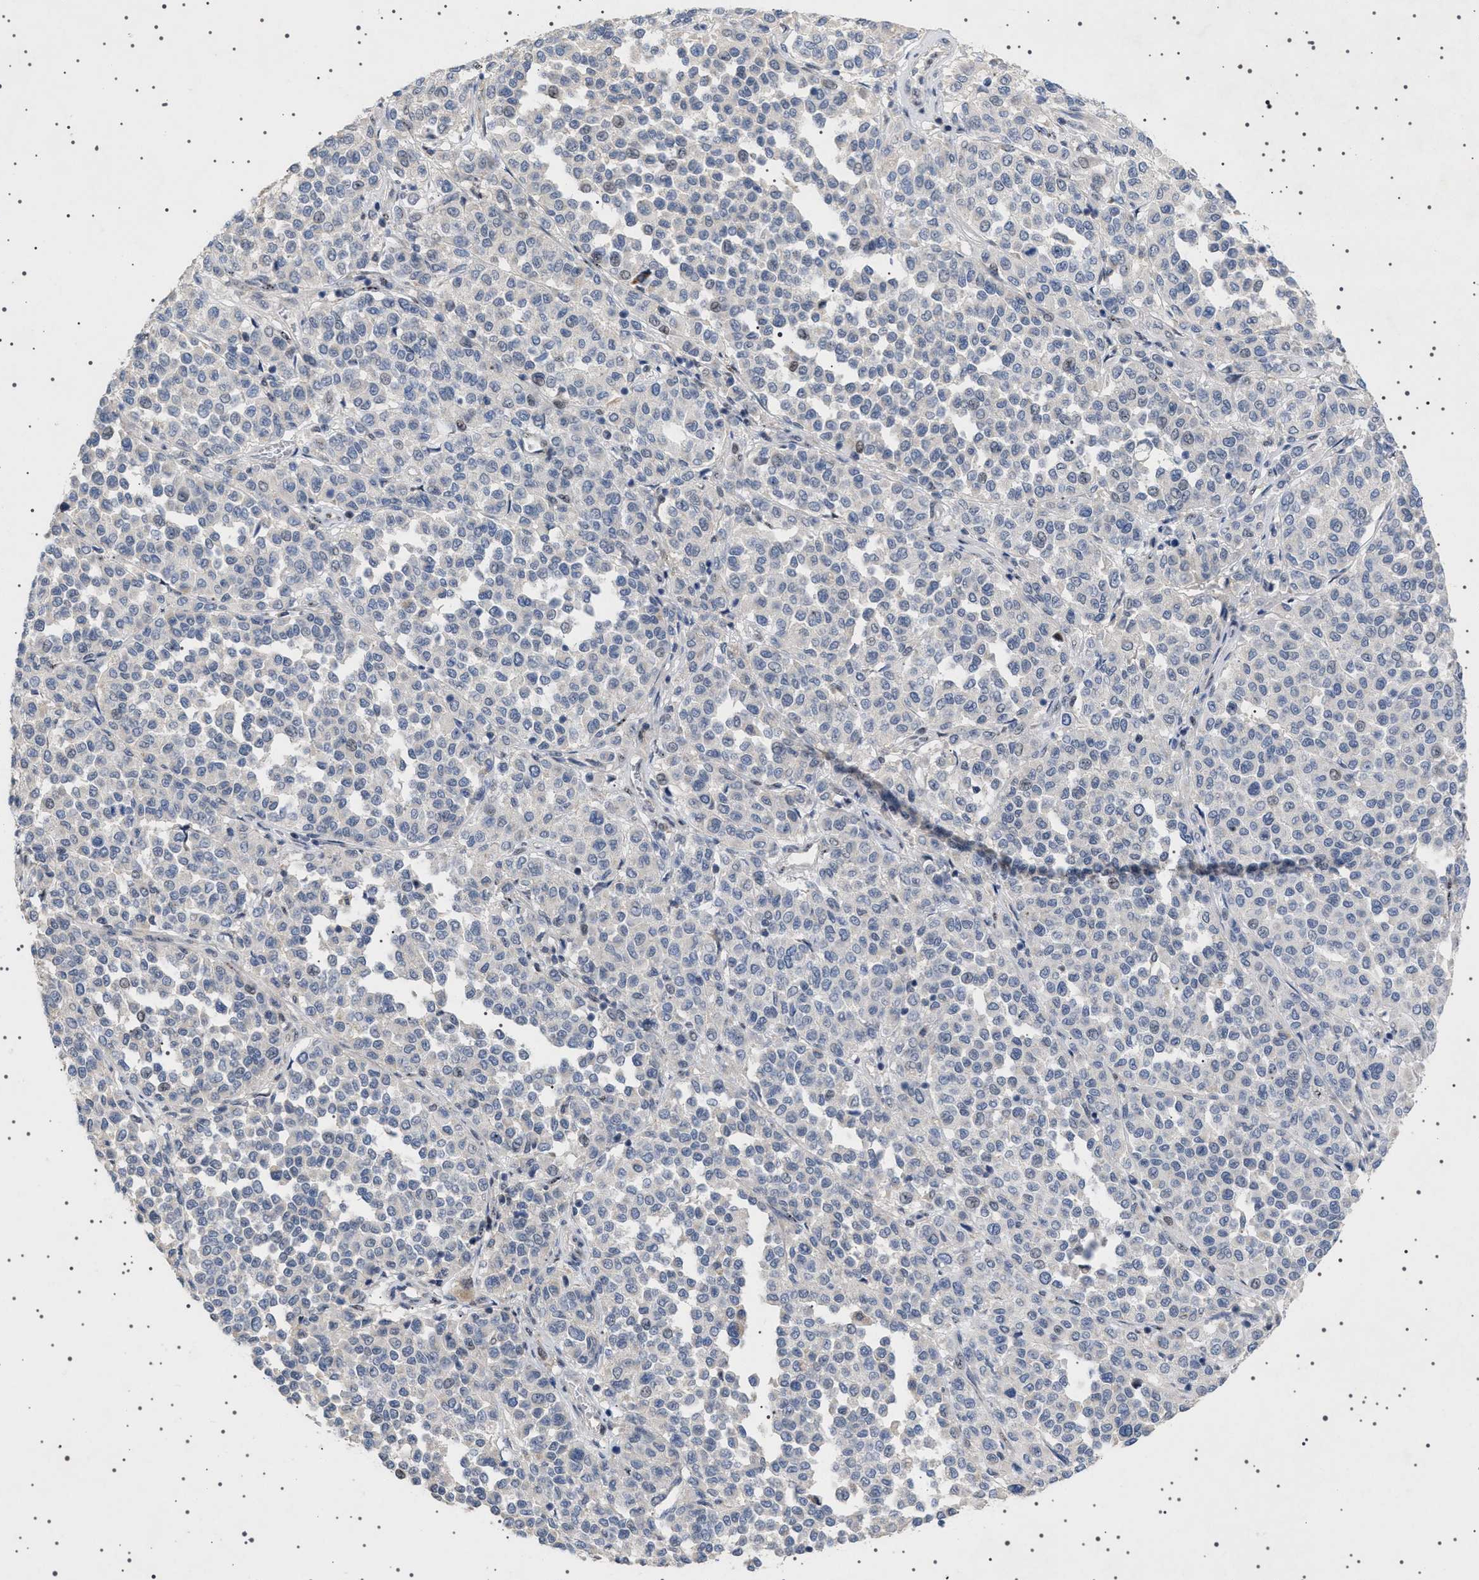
{"staining": {"intensity": "weak", "quantity": "<25%", "location": "cytoplasmic/membranous,nuclear"}, "tissue": "melanoma", "cell_type": "Tumor cells", "image_type": "cancer", "snomed": [{"axis": "morphology", "description": "Malignant melanoma, Metastatic site"}, {"axis": "topography", "description": "Pancreas"}], "caption": "Tumor cells show no significant expression in malignant melanoma (metastatic site).", "gene": "HTR1A", "patient": {"sex": "female", "age": 30}}